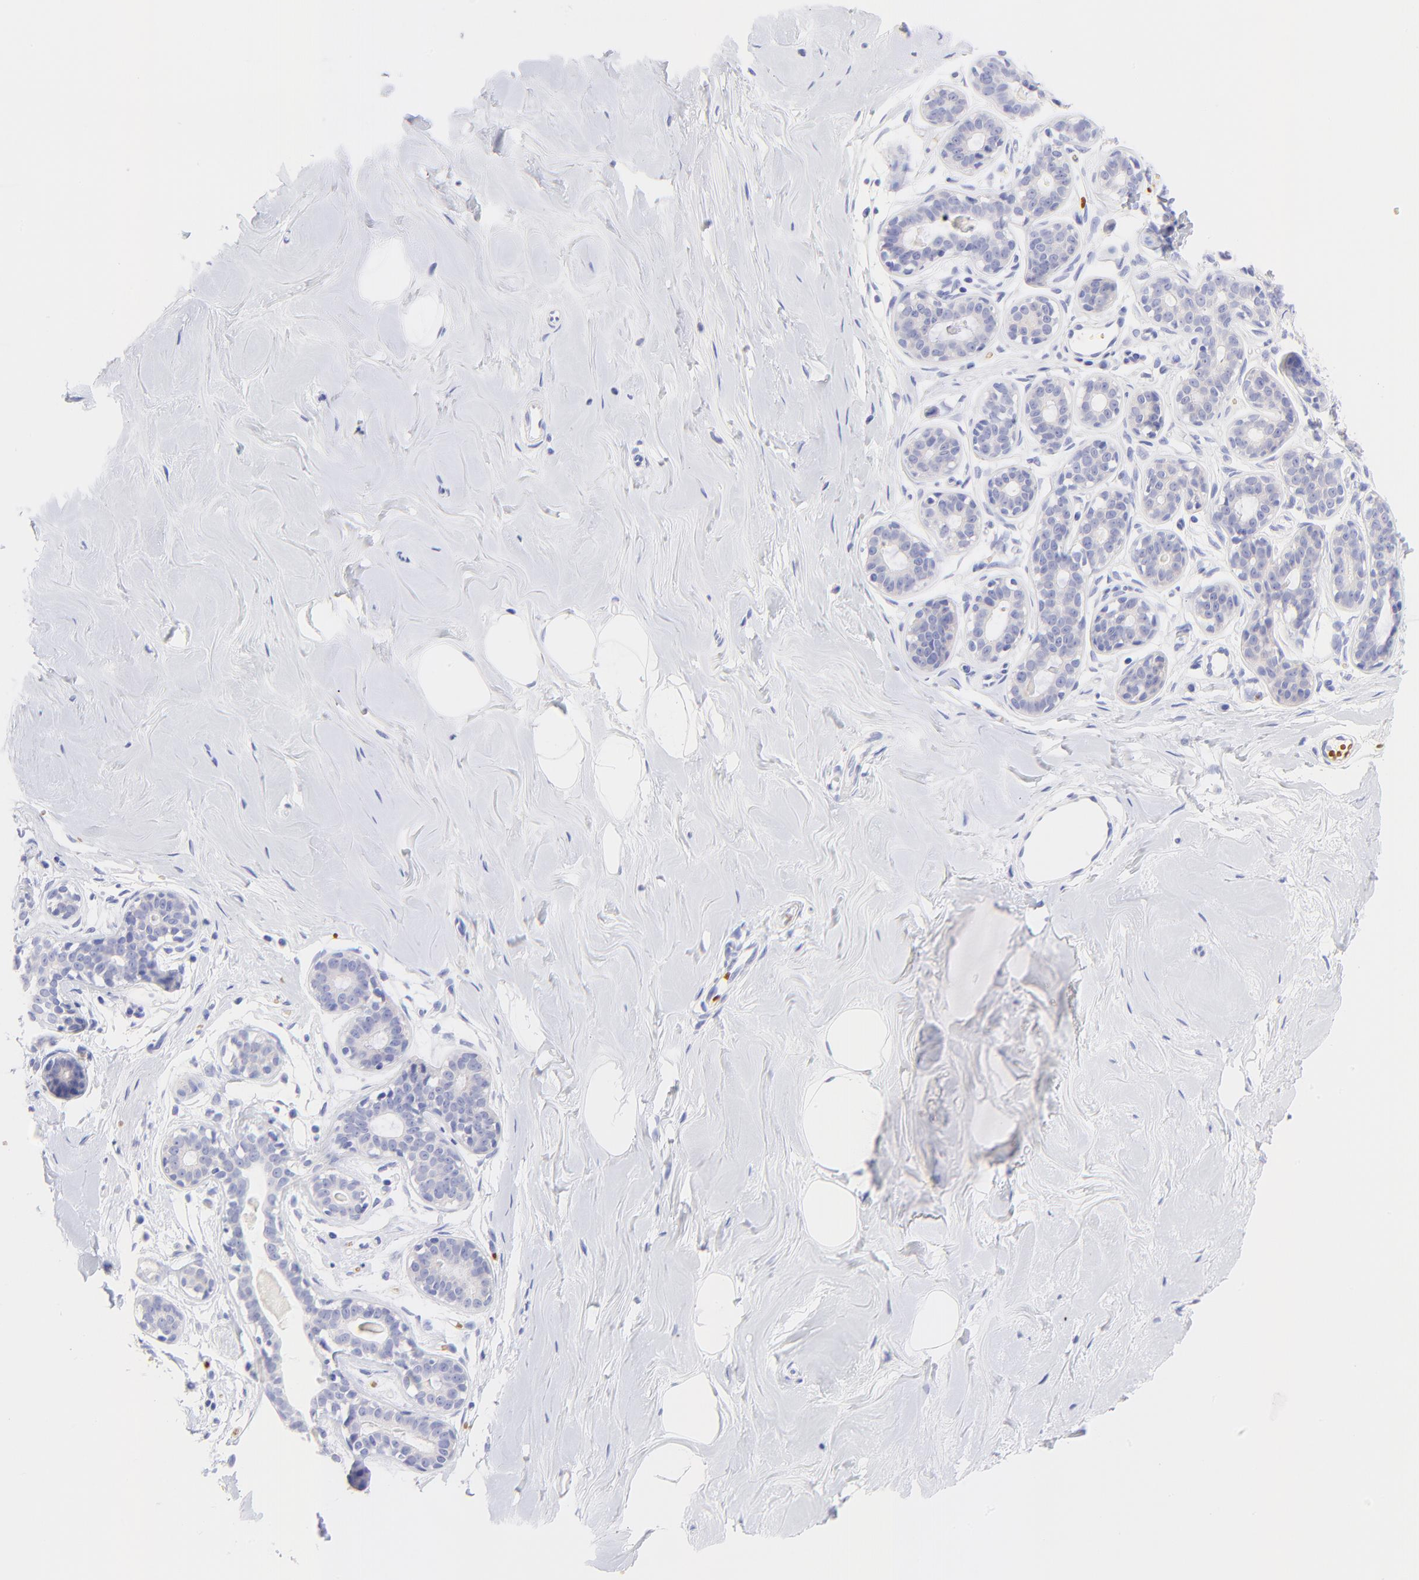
{"staining": {"intensity": "negative", "quantity": "none", "location": "none"}, "tissue": "breast", "cell_type": "Adipocytes", "image_type": "normal", "snomed": [{"axis": "morphology", "description": "Normal tissue, NOS"}, {"axis": "topography", "description": "Breast"}], "caption": "Adipocytes show no significant expression in benign breast. (DAB immunohistochemistry (IHC), high magnification).", "gene": "FRMPD3", "patient": {"sex": "female", "age": 23}}